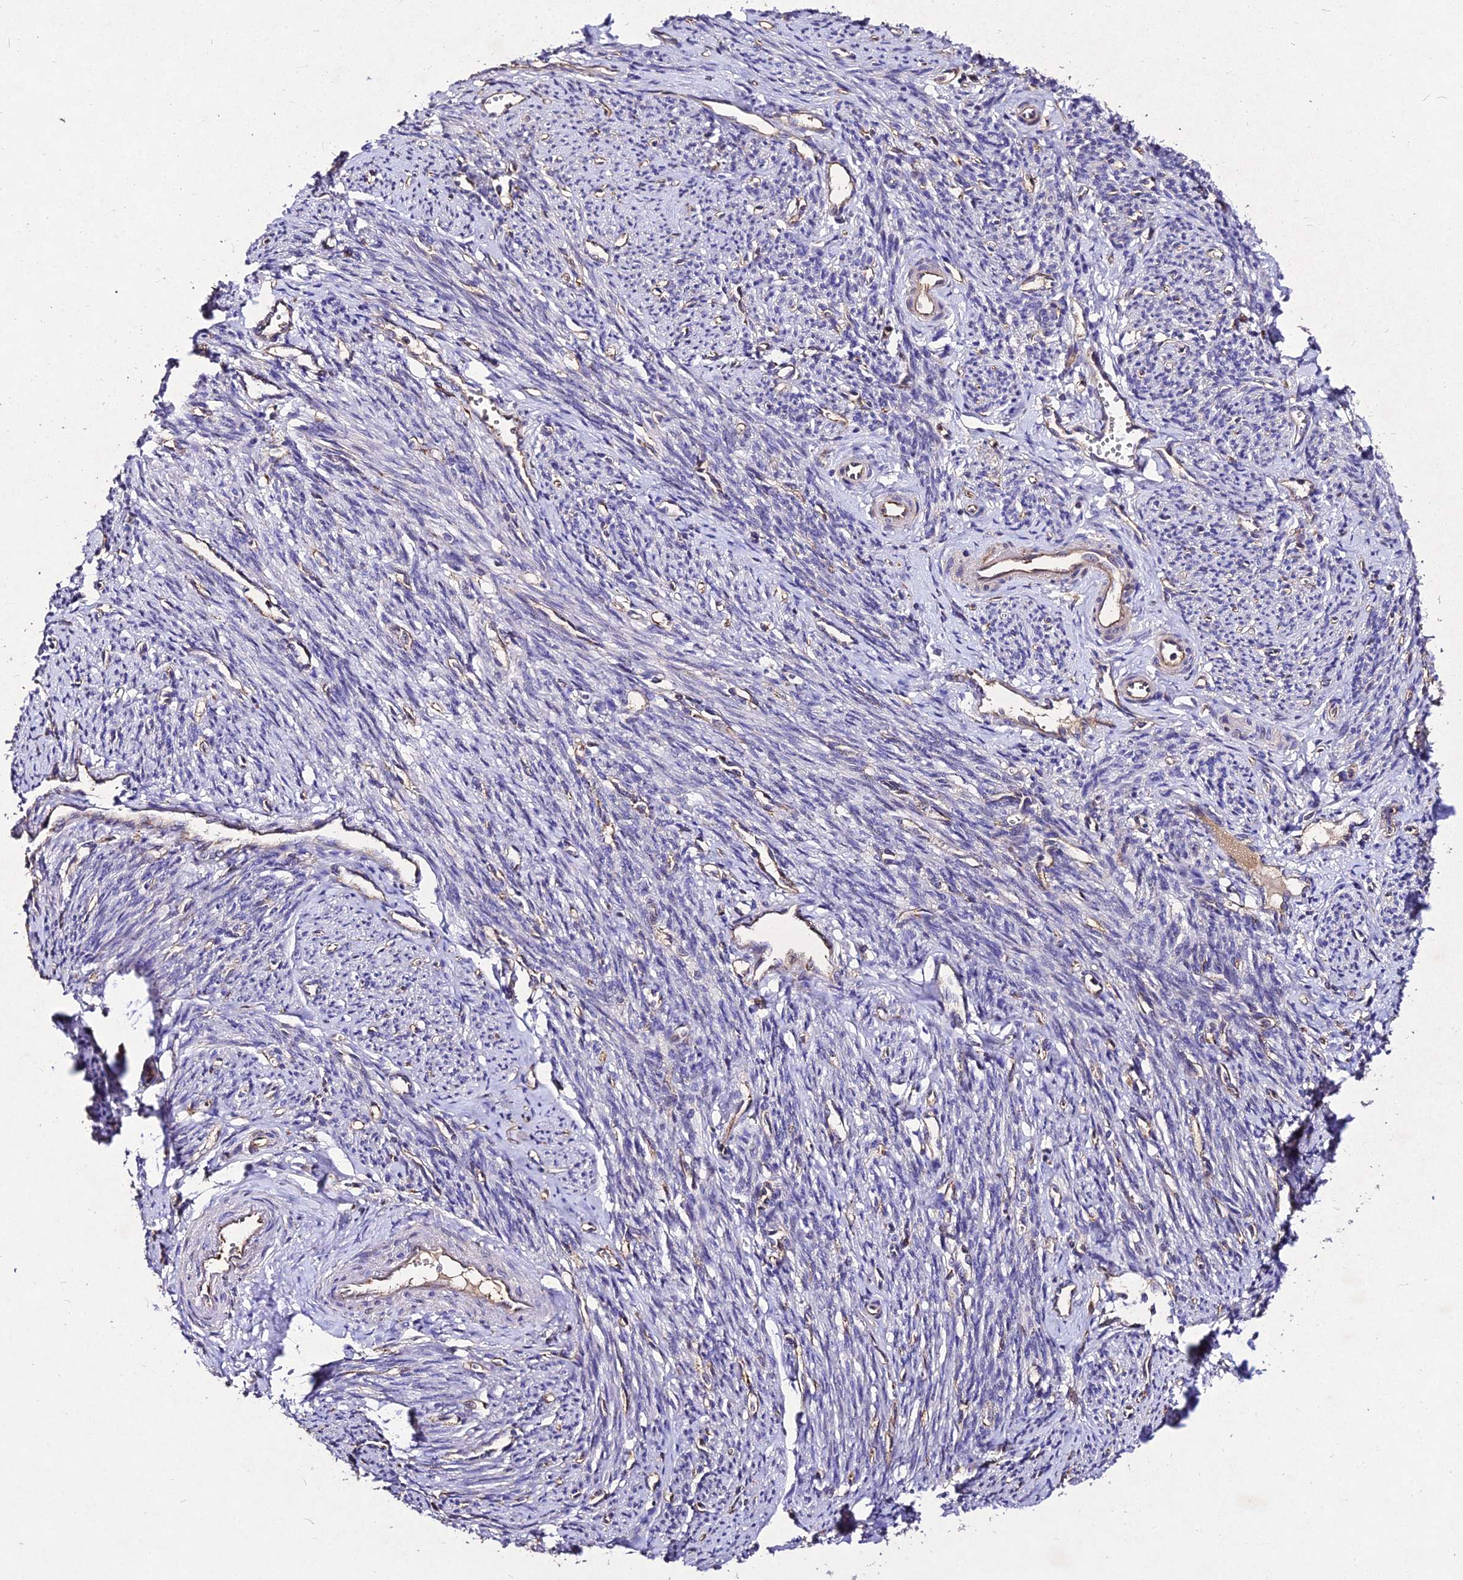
{"staining": {"intensity": "weak", "quantity": "<25%", "location": "cytoplasmic/membranous"}, "tissue": "smooth muscle", "cell_type": "Smooth muscle cells", "image_type": "normal", "snomed": [{"axis": "morphology", "description": "Normal tissue, NOS"}, {"axis": "topography", "description": "Smooth muscle"}, {"axis": "topography", "description": "Uterus"}], "caption": "Protein analysis of benign smooth muscle displays no significant expression in smooth muscle cells. (Stains: DAB (3,3'-diaminobenzidine) IHC with hematoxylin counter stain, Microscopy: brightfield microscopy at high magnification).", "gene": "AP3M1", "patient": {"sex": "female", "age": 59}}